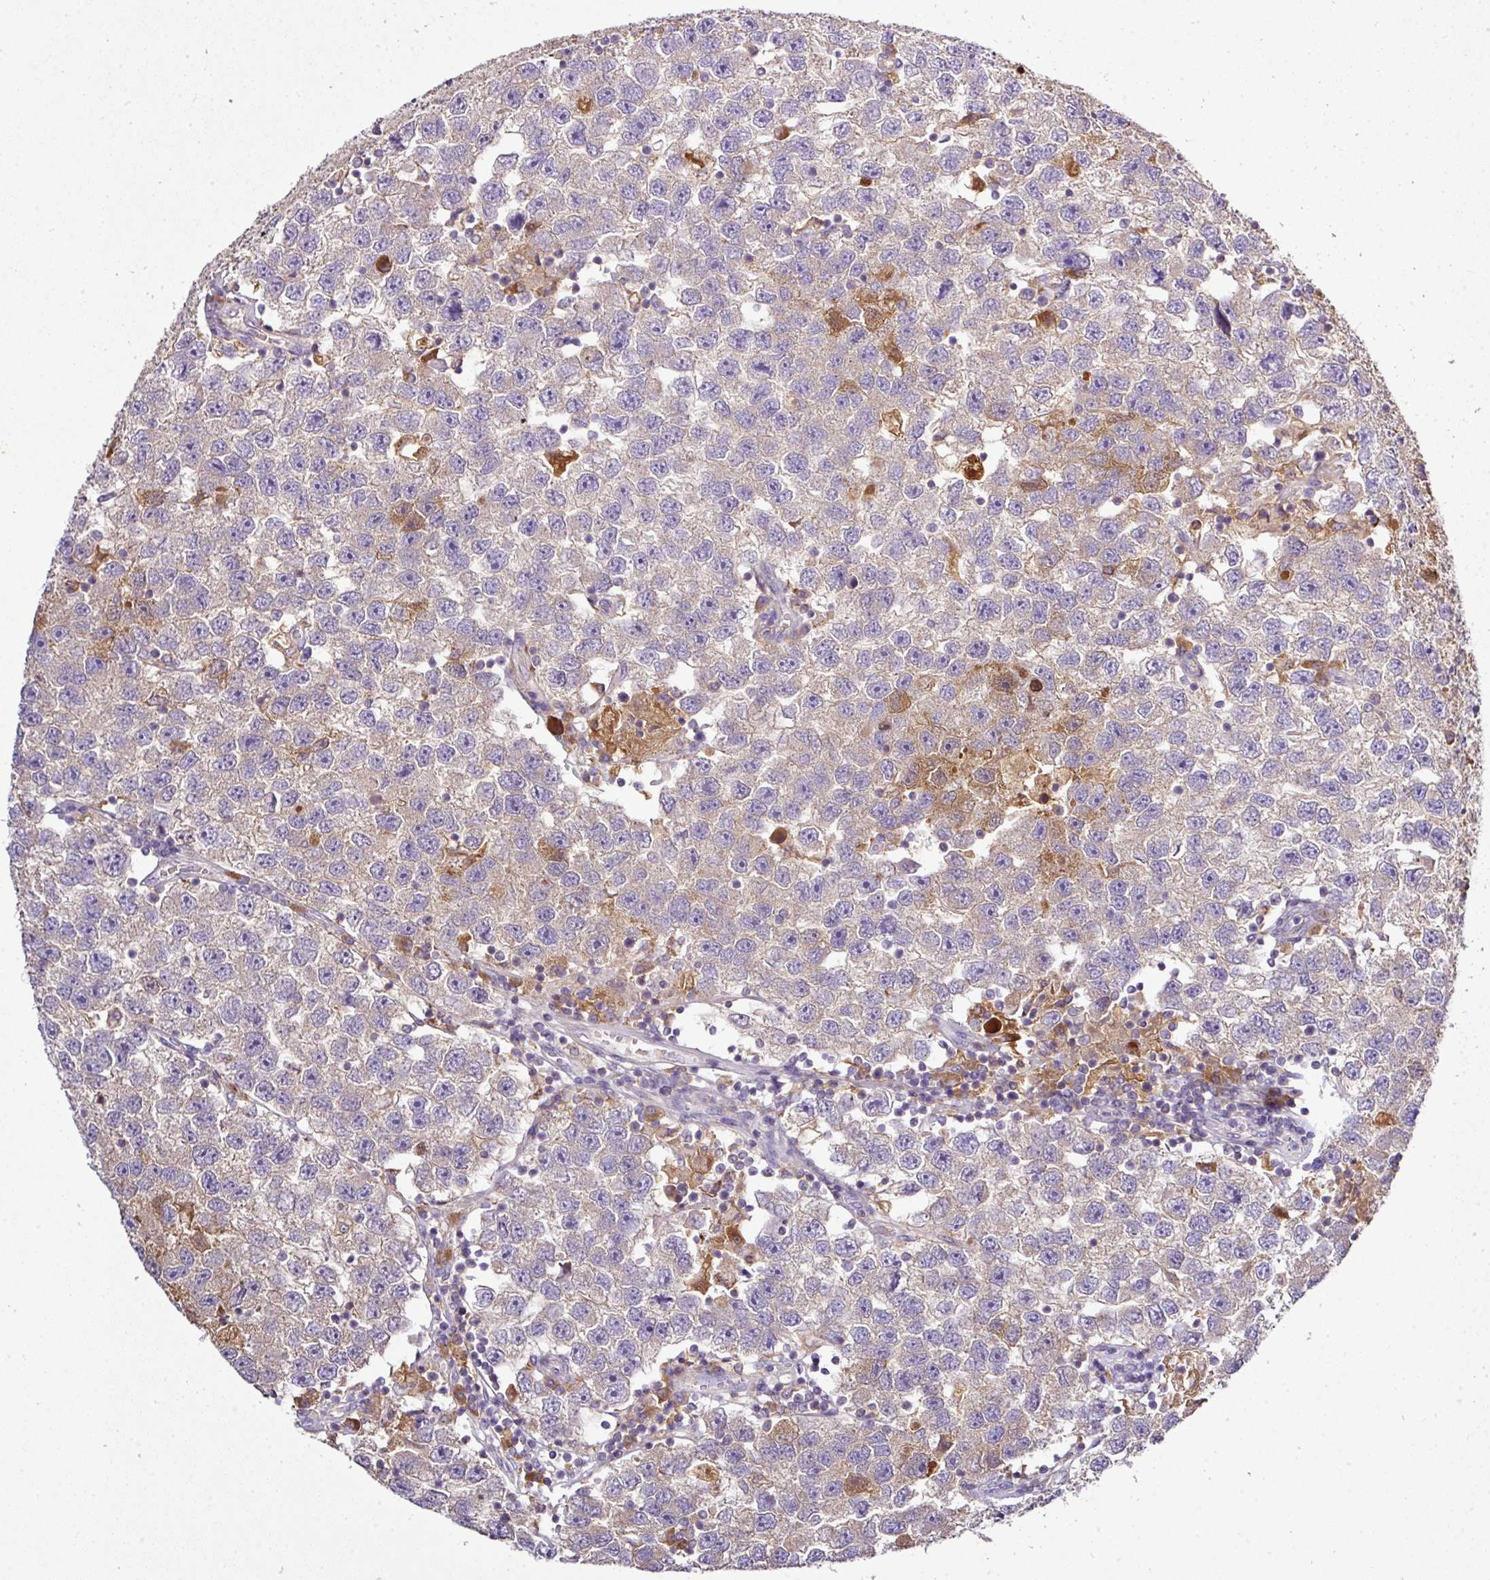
{"staining": {"intensity": "weak", "quantity": "<25%", "location": "cytoplasmic/membranous"}, "tissue": "testis cancer", "cell_type": "Tumor cells", "image_type": "cancer", "snomed": [{"axis": "morphology", "description": "Seminoma, NOS"}, {"axis": "topography", "description": "Testis"}], "caption": "This is an immunohistochemistry (IHC) histopathology image of human testis cancer. There is no staining in tumor cells.", "gene": "CAB39L", "patient": {"sex": "male", "age": 26}}